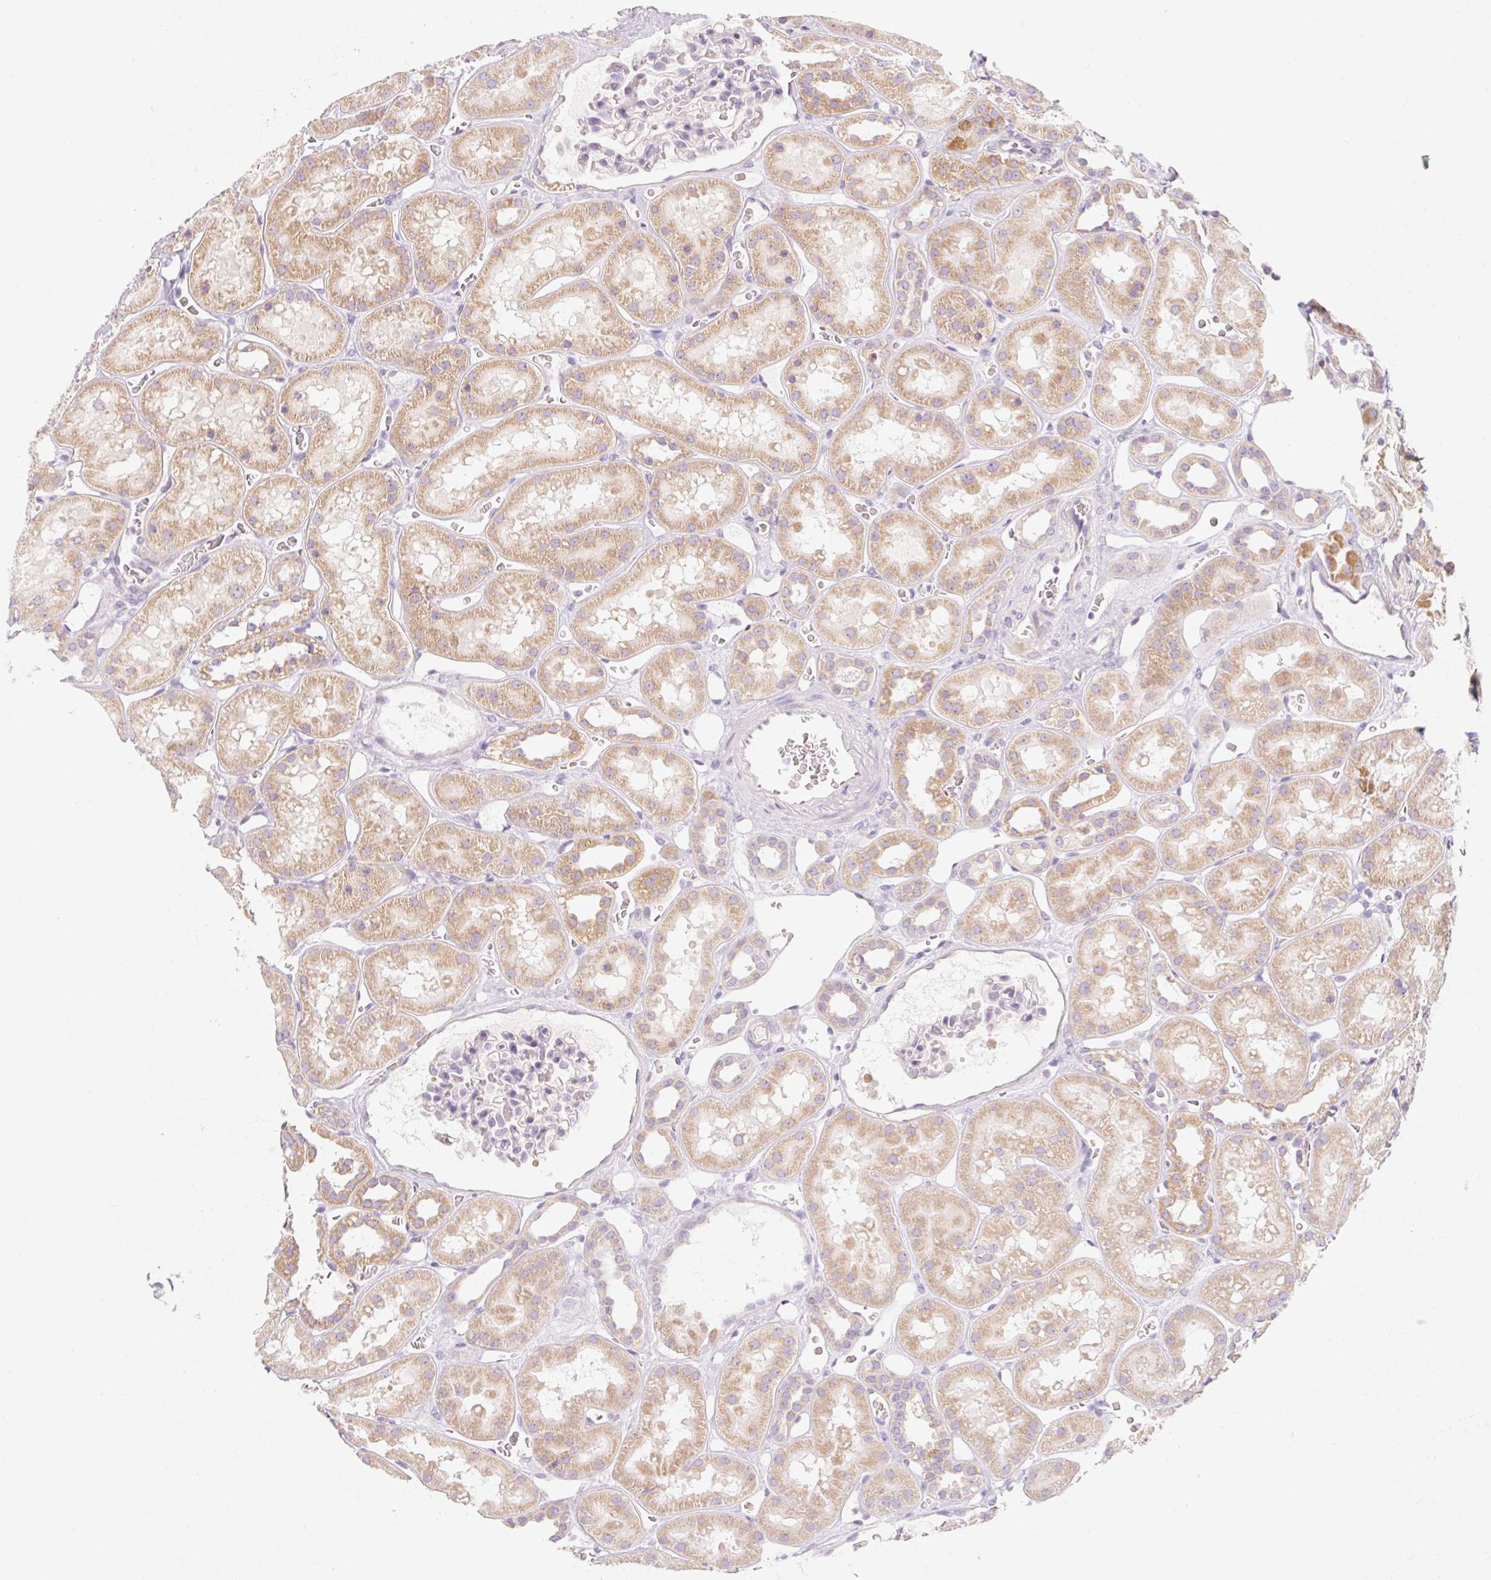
{"staining": {"intensity": "negative", "quantity": "none", "location": "none"}, "tissue": "kidney", "cell_type": "Cells in glomeruli", "image_type": "normal", "snomed": [{"axis": "morphology", "description": "Normal tissue, NOS"}, {"axis": "topography", "description": "Kidney"}], "caption": "DAB immunohistochemical staining of normal human kidney exhibits no significant expression in cells in glomeruli. The staining was performed using DAB to visualize the protein expression in brown, while the nuclei were stained in blue with hematoxylin (Magnification: 20x).", "gene": "MYO1D", "patient": {"sex": "female", "age": 41}}